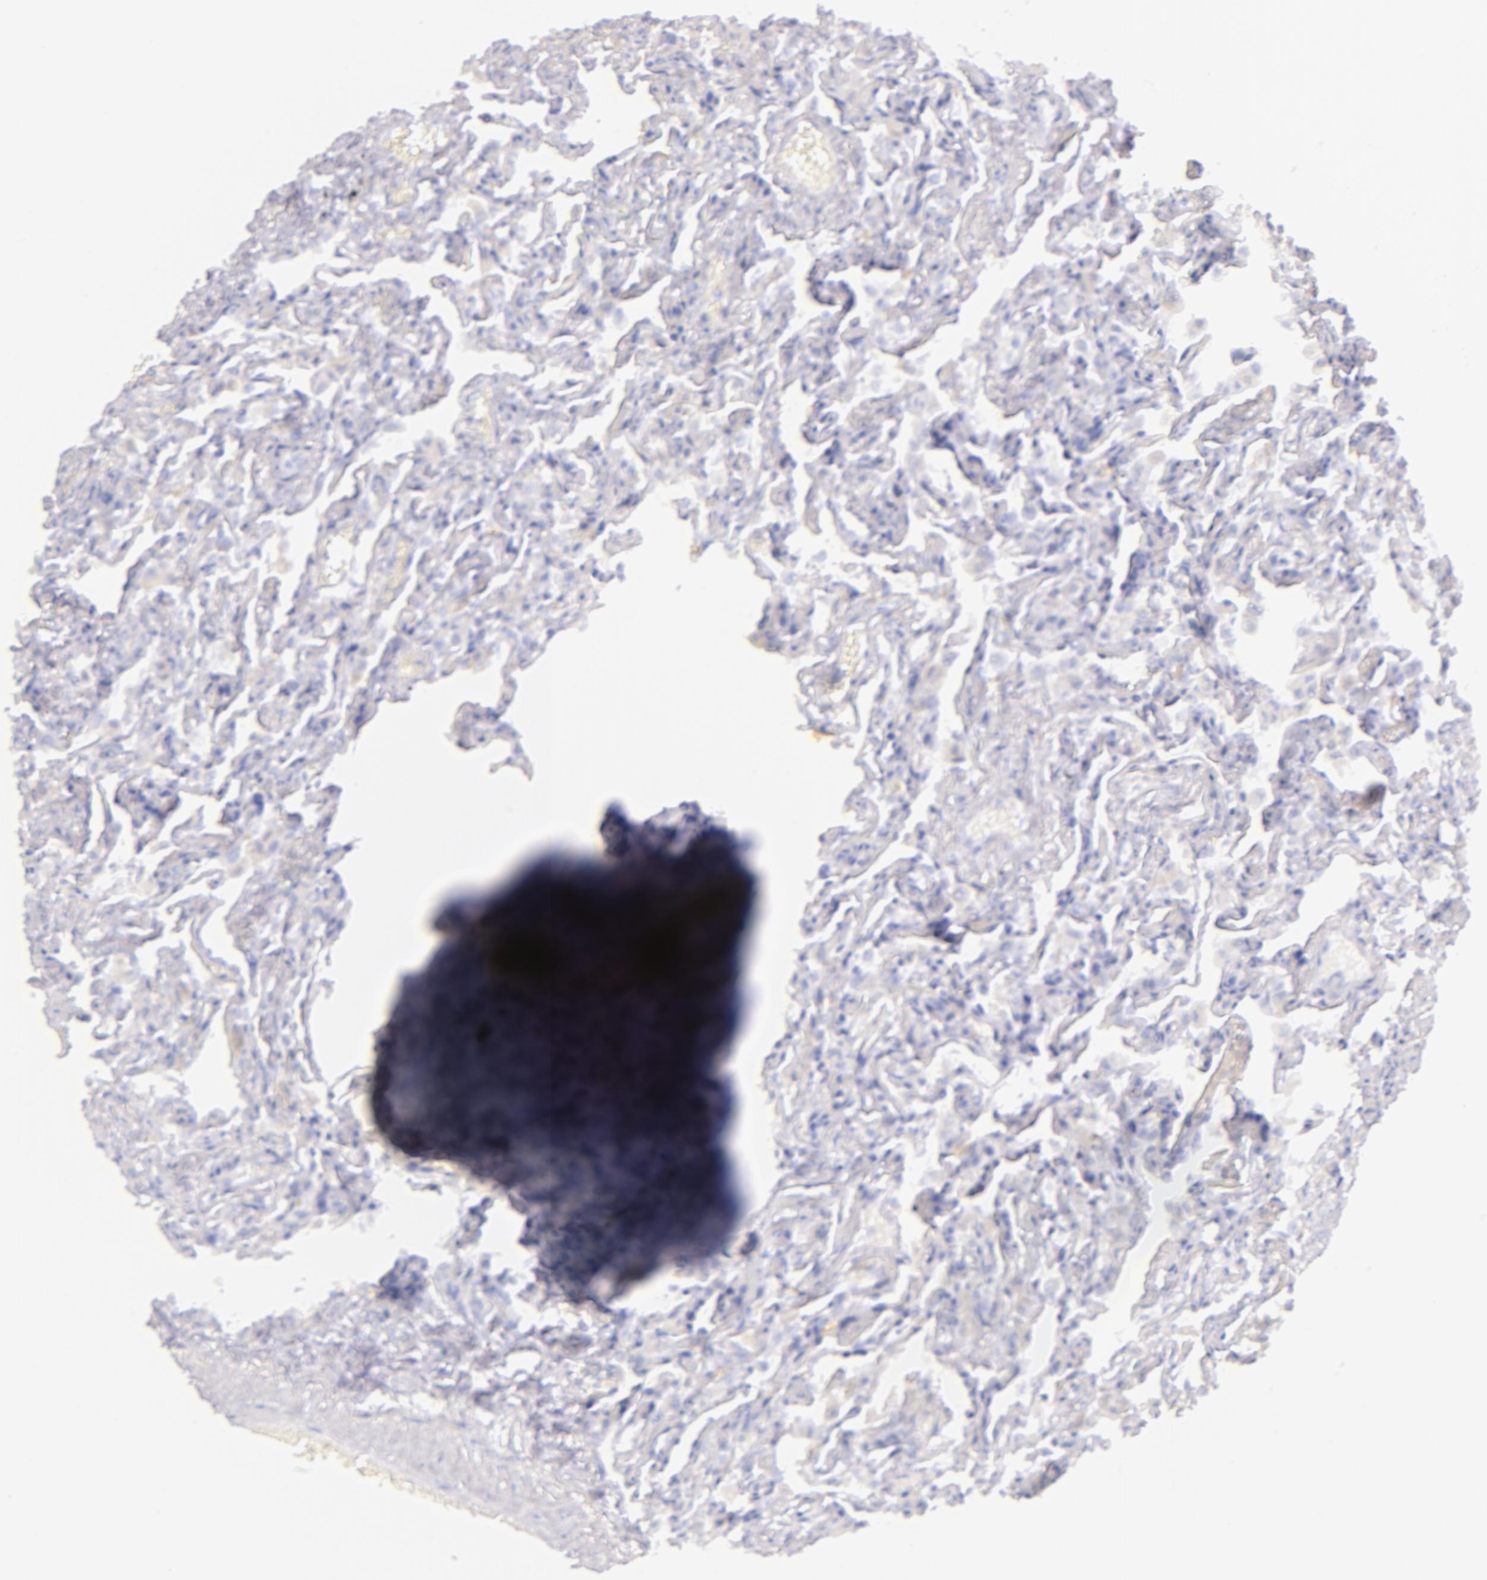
{"staining": {"intensity": "negative", "quantity": "none", "location": "none"}, "tissue": "lung", "cell_type": "Alveolar cells", "image_type": "normal", "snomed": [{"axis": "morphology", "description": "Normal tissue, NOS"}, {"axis": "topography", "description": "Lung"}], "caption": "High power microscopy image of an IHC micrograph of unremarkable lung, revealing no significant staining in alveolar cells.", "gene": "CD44", "patient": {"sex": "male", "age": 73}}